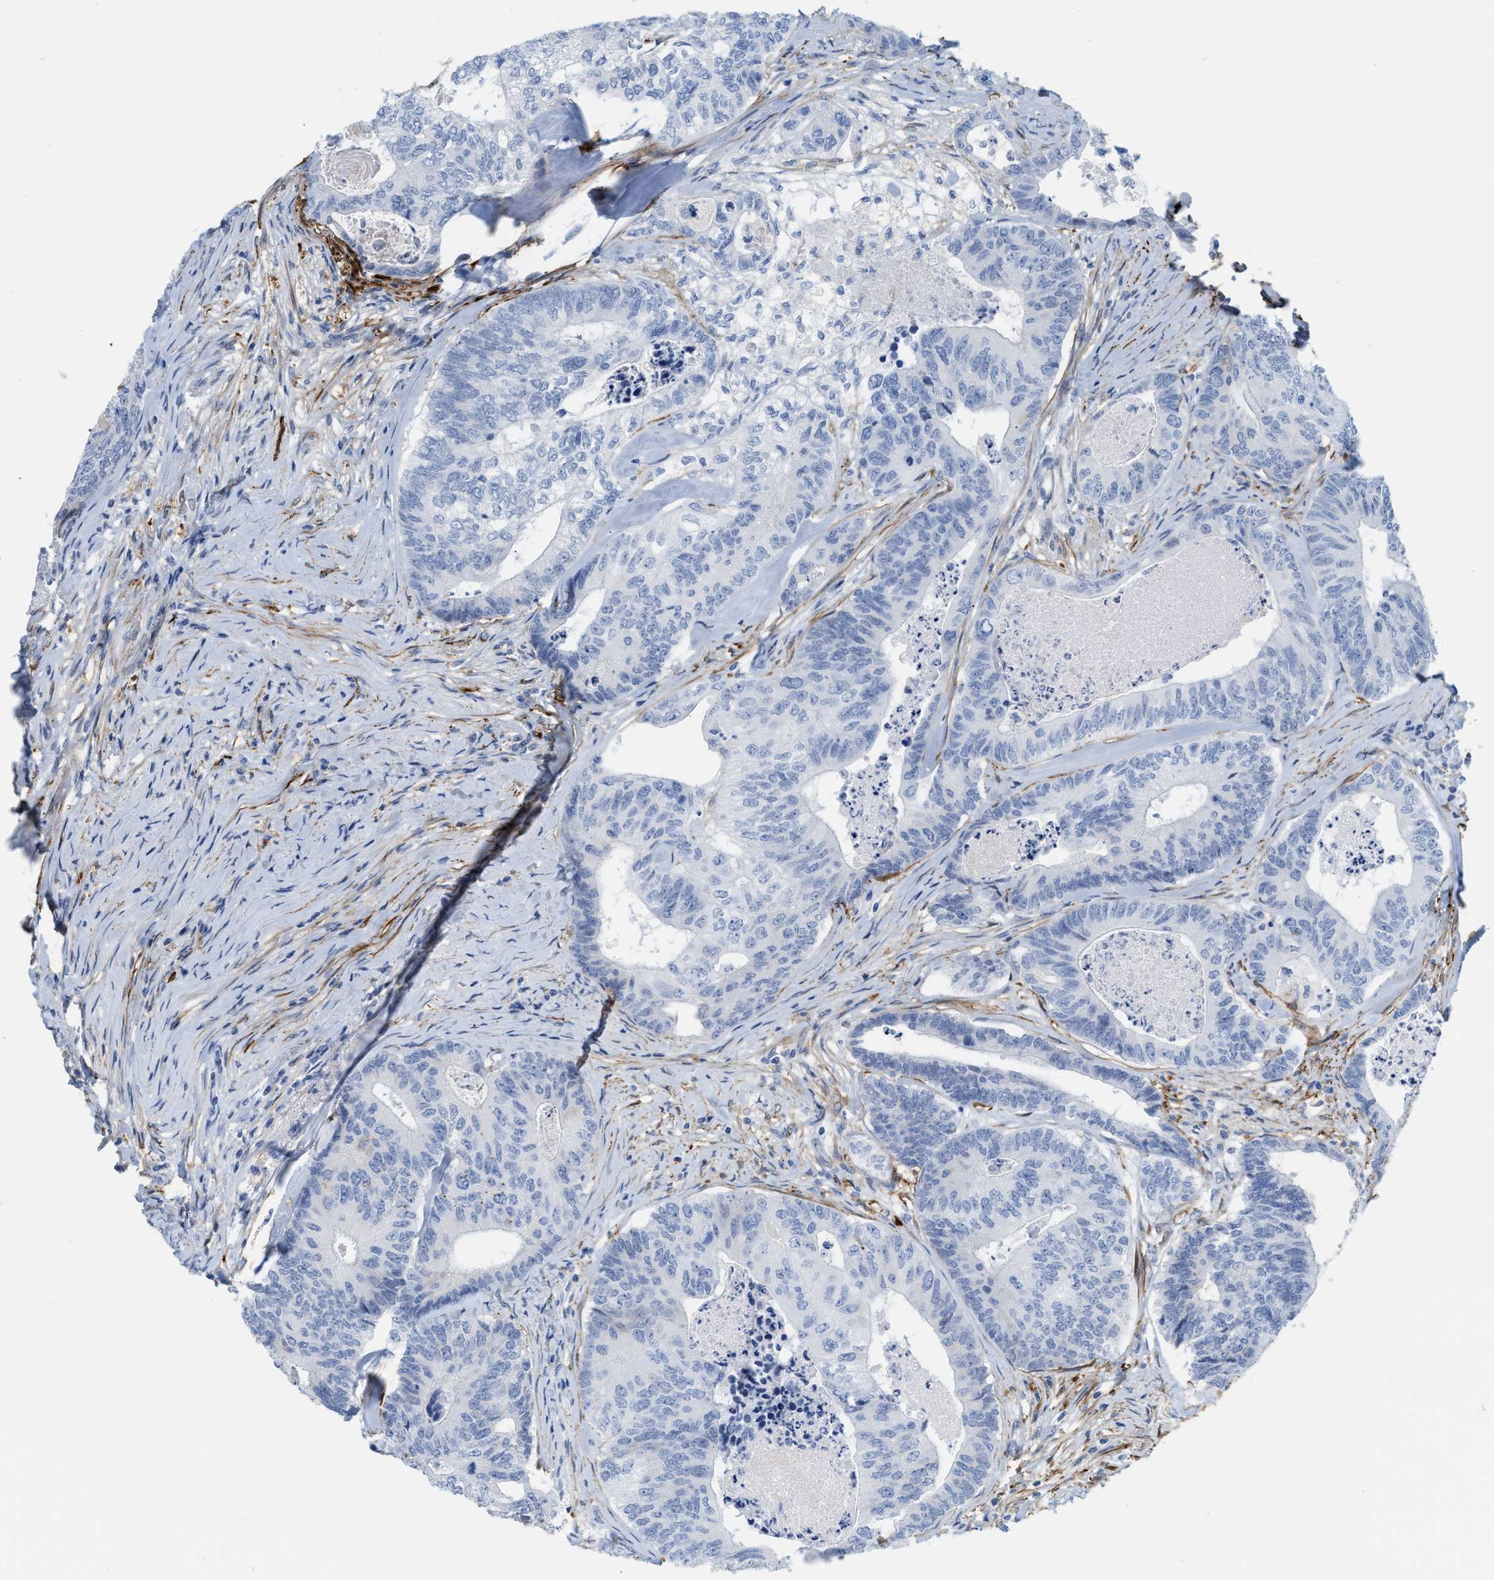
{"staining": {"intensity": "negative", "quantity": "none", "location": "none"}, "tissue": "colorectal cancer", "cell_type": "Tumor cells", "image_type": "cancer", "snomed": [{"axis": "morphology", "description": "Adenocarcinoma, NOS"}, {"axis": "topography", "description": "Colon"}], "caption": "This is an IHC histopathology image of human adenocarcinoma (colorectal). There is no expression in tumor cells.", "gene": "TAGLN", "patient": {"sex": "female", "age": 67}}